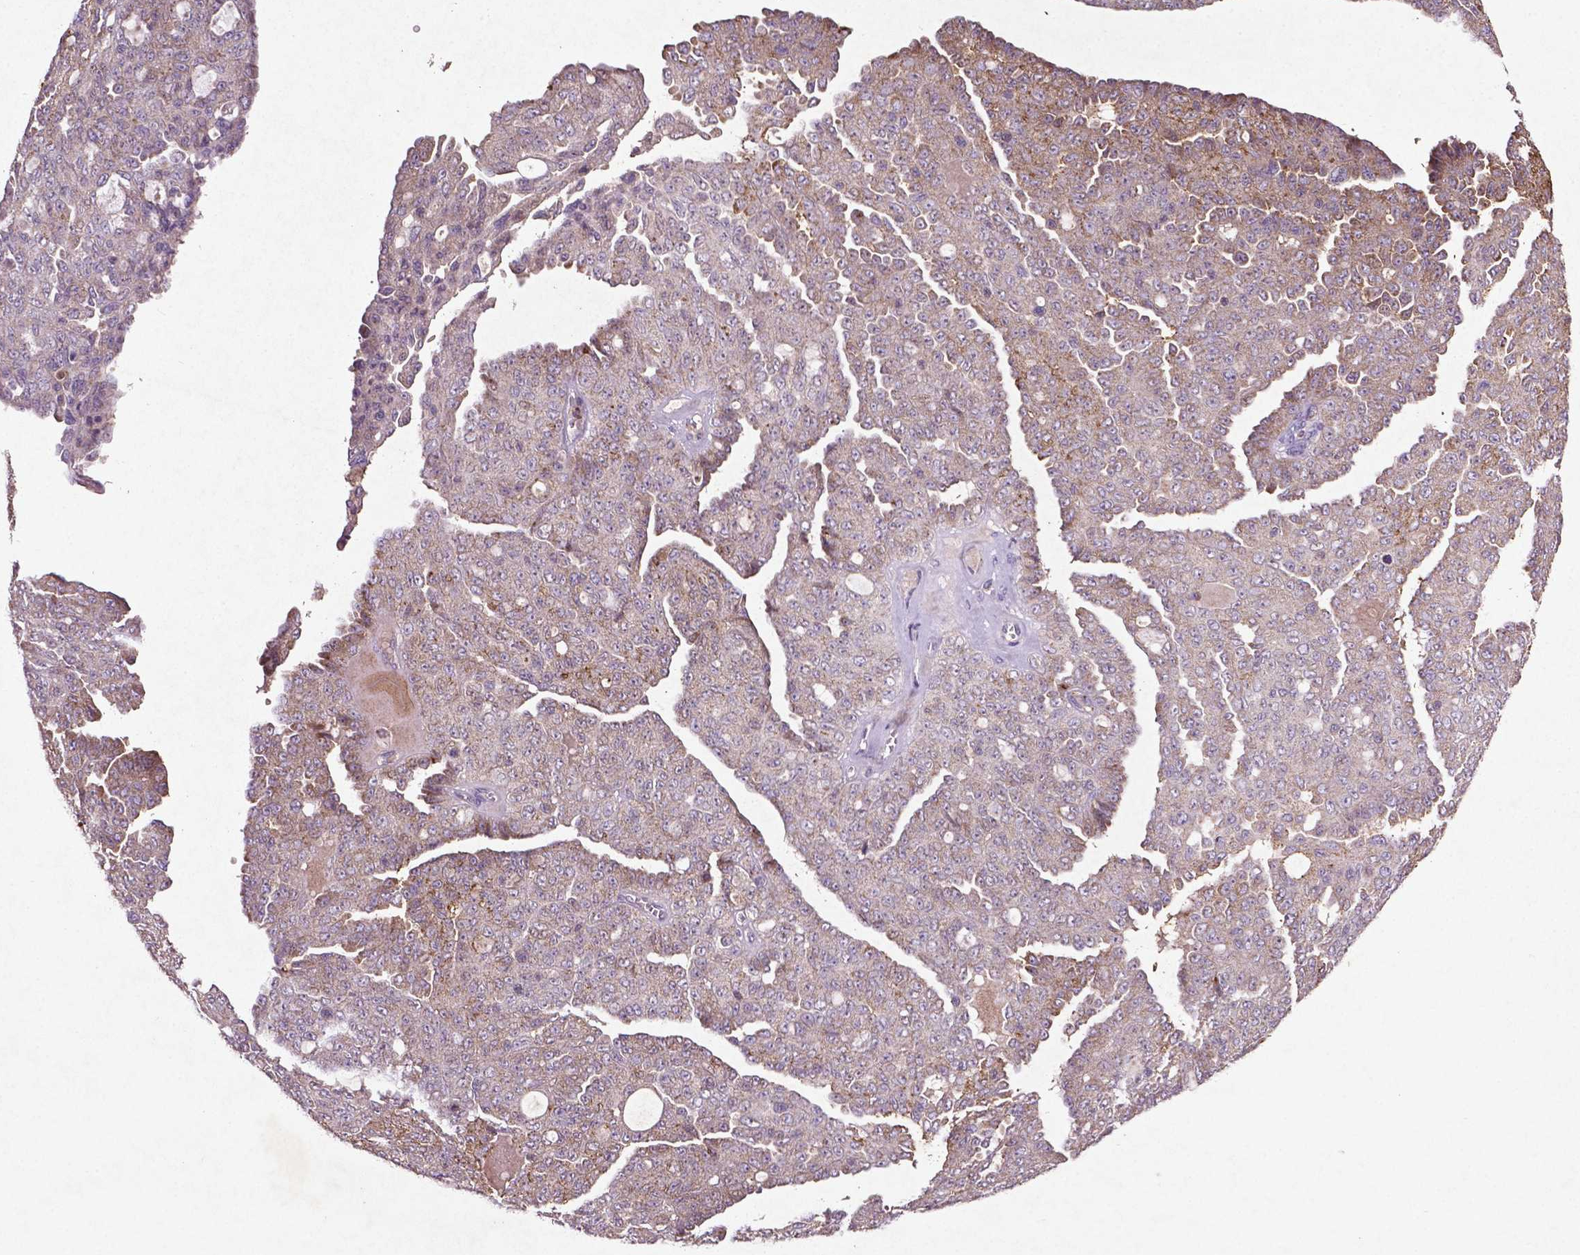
{"staining": {"intensity": "weak", "quantity": "<25%", "location": "cytoplasmic/membranous"}, "tissue": "ovarian cancer", "cell_type": "Tumor cells", "image_type": "cancer", "snomed": [{"axis": "morphology", "description": "Cystadenocarcinoma, serous, NOS"}, {"axis": "topography", "description": "Ovary"}], "caption": "The immunohistochemistry photomicrograph has no significant positivity in tumor cells of ovarian cancer (serous cystadenocarcinoma) tissue.", "gene": "MTOR", "patient": {"sex": "female", "age": 71}}